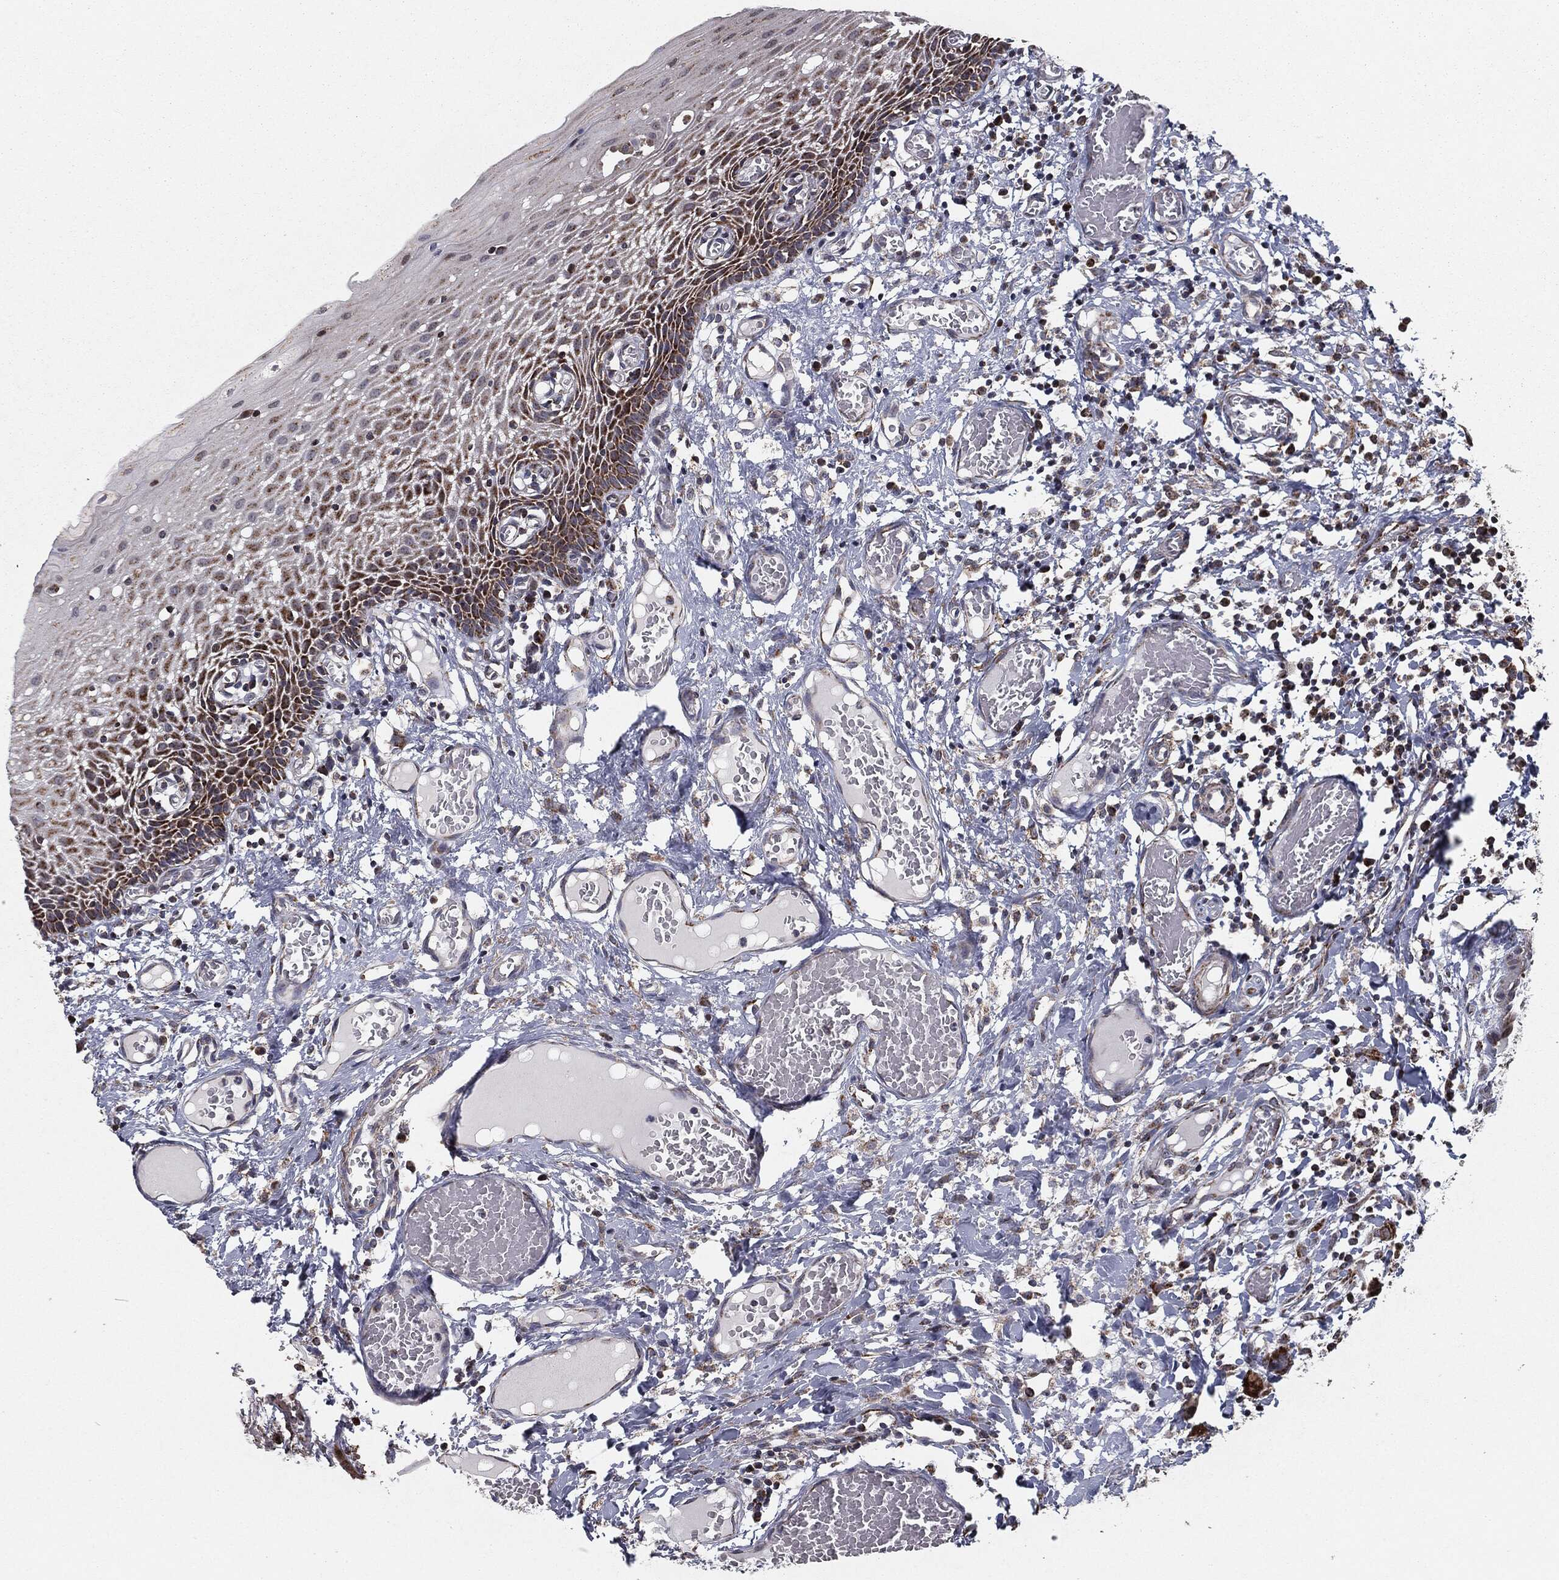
{"staining": {"intensity": "strong", "quantity": "25%-75%", "location": "cytoplasmic/membranous"}, "tissue": "oral mucosa", "cell_type": "Squamous epithelial cells", "image_type": "normal", "snomed": [{"axis": "morphology", "description": "Normal tissue, NOS"}, {"axis": "morphology", "description": "Squamous cell carcinoma, NOS"}, {"axis": "topography", "description": "Oral tissue"}, {"axis": "topography", "description": "Head-Neck"}], "caption": "Oral mucosa stained with a brown dye displays strong cytoplasmic/membranous positive positivity in about 25%-75% of squamous epithelial cells.", "gene": "CHCHD2", "patient": {"sex": "female", "age": 70}}